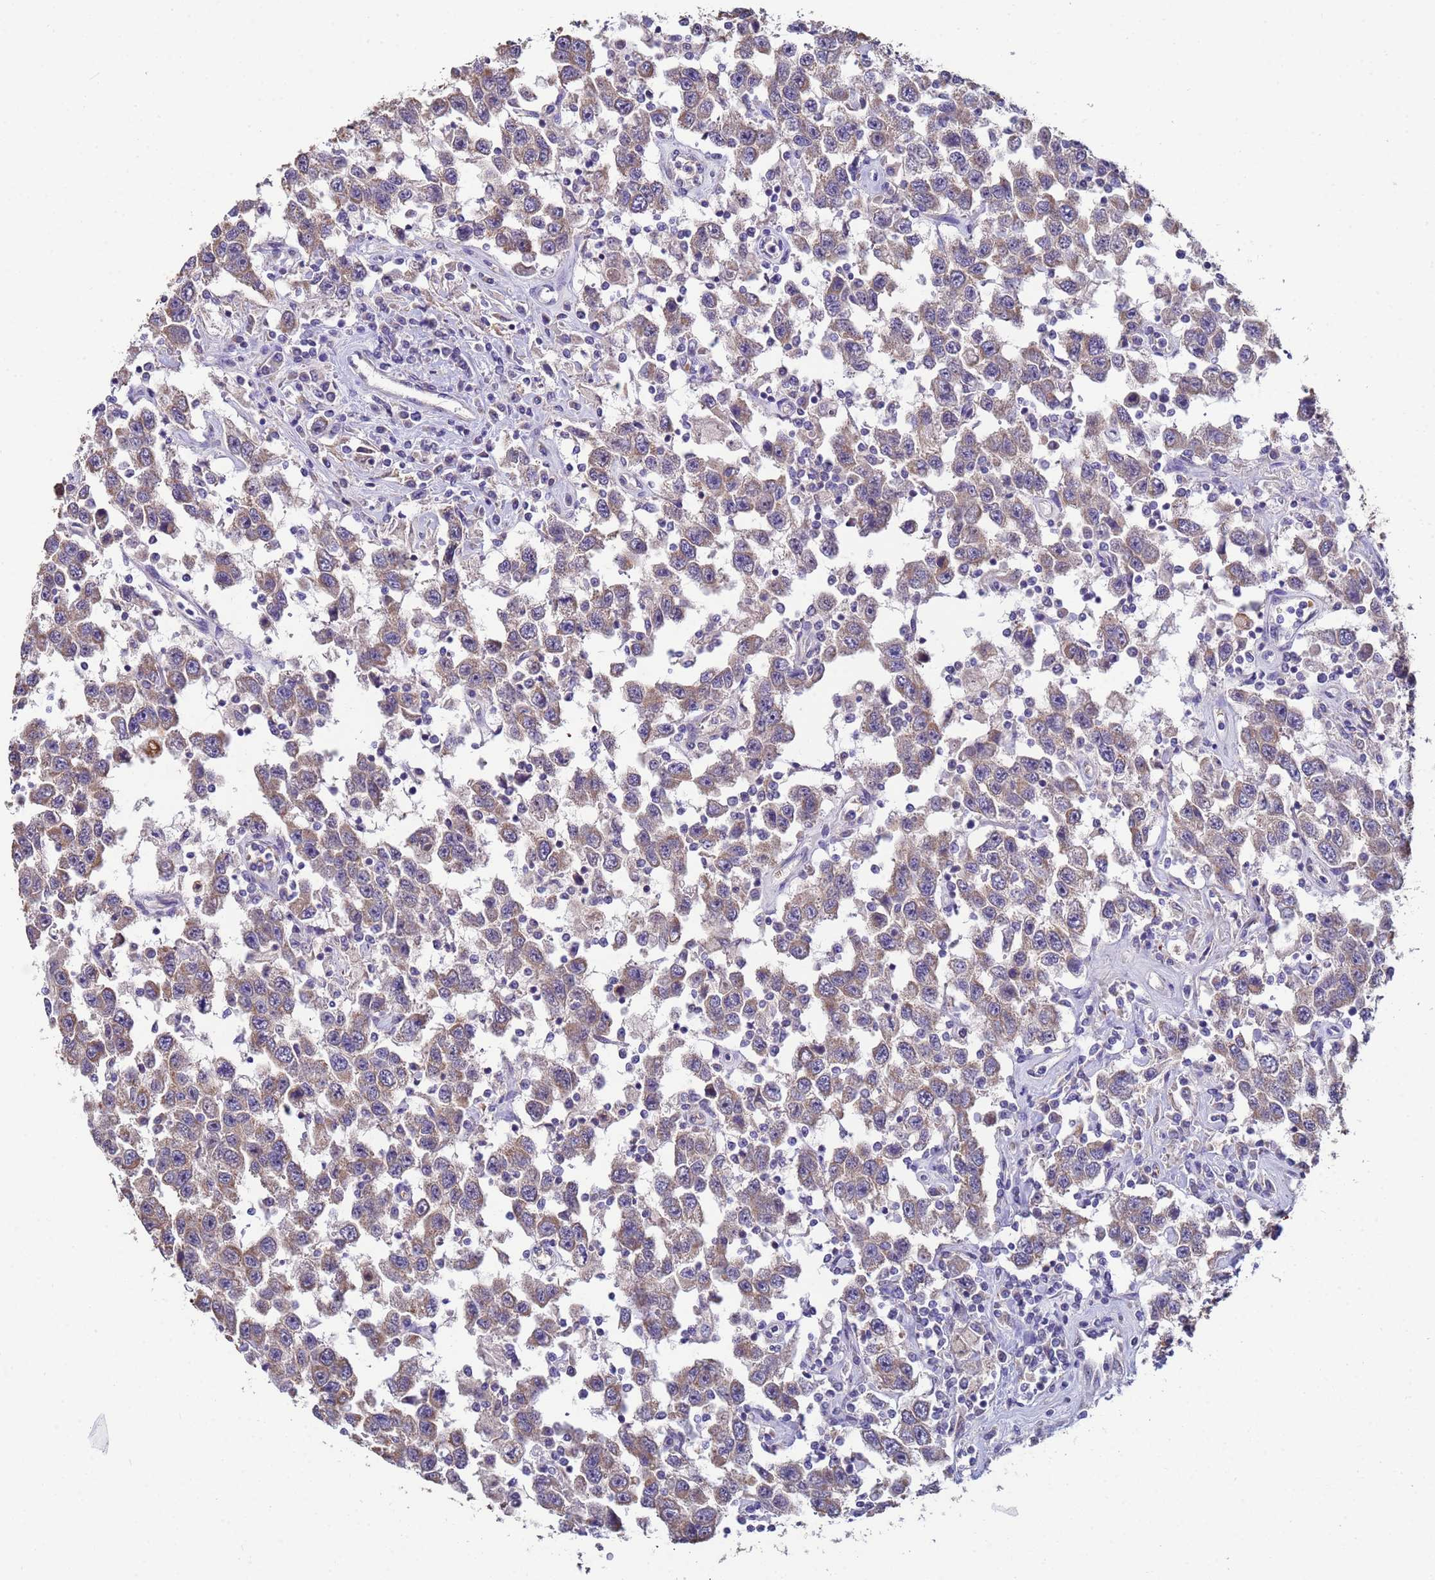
{"staining": {"intensity": "weak", "quantity": ">75%", "location": "cytoplasmic/membranous"}, "tissue": "testis cancer", "cell_type": "Tumor cells", "image_type": "cancer", "snomed": [{"axis": "morphology", "description": "Seminoma, NOS"}, {"axis": "topography", "description": "Testis"}], "caption": "Weak cytoplasmic/membranous protein staining is seen in approximately >75% of tumor cells in testis cancer.", "gene": "CLHC1", "patient": {"sex": "male", "age": 41}}